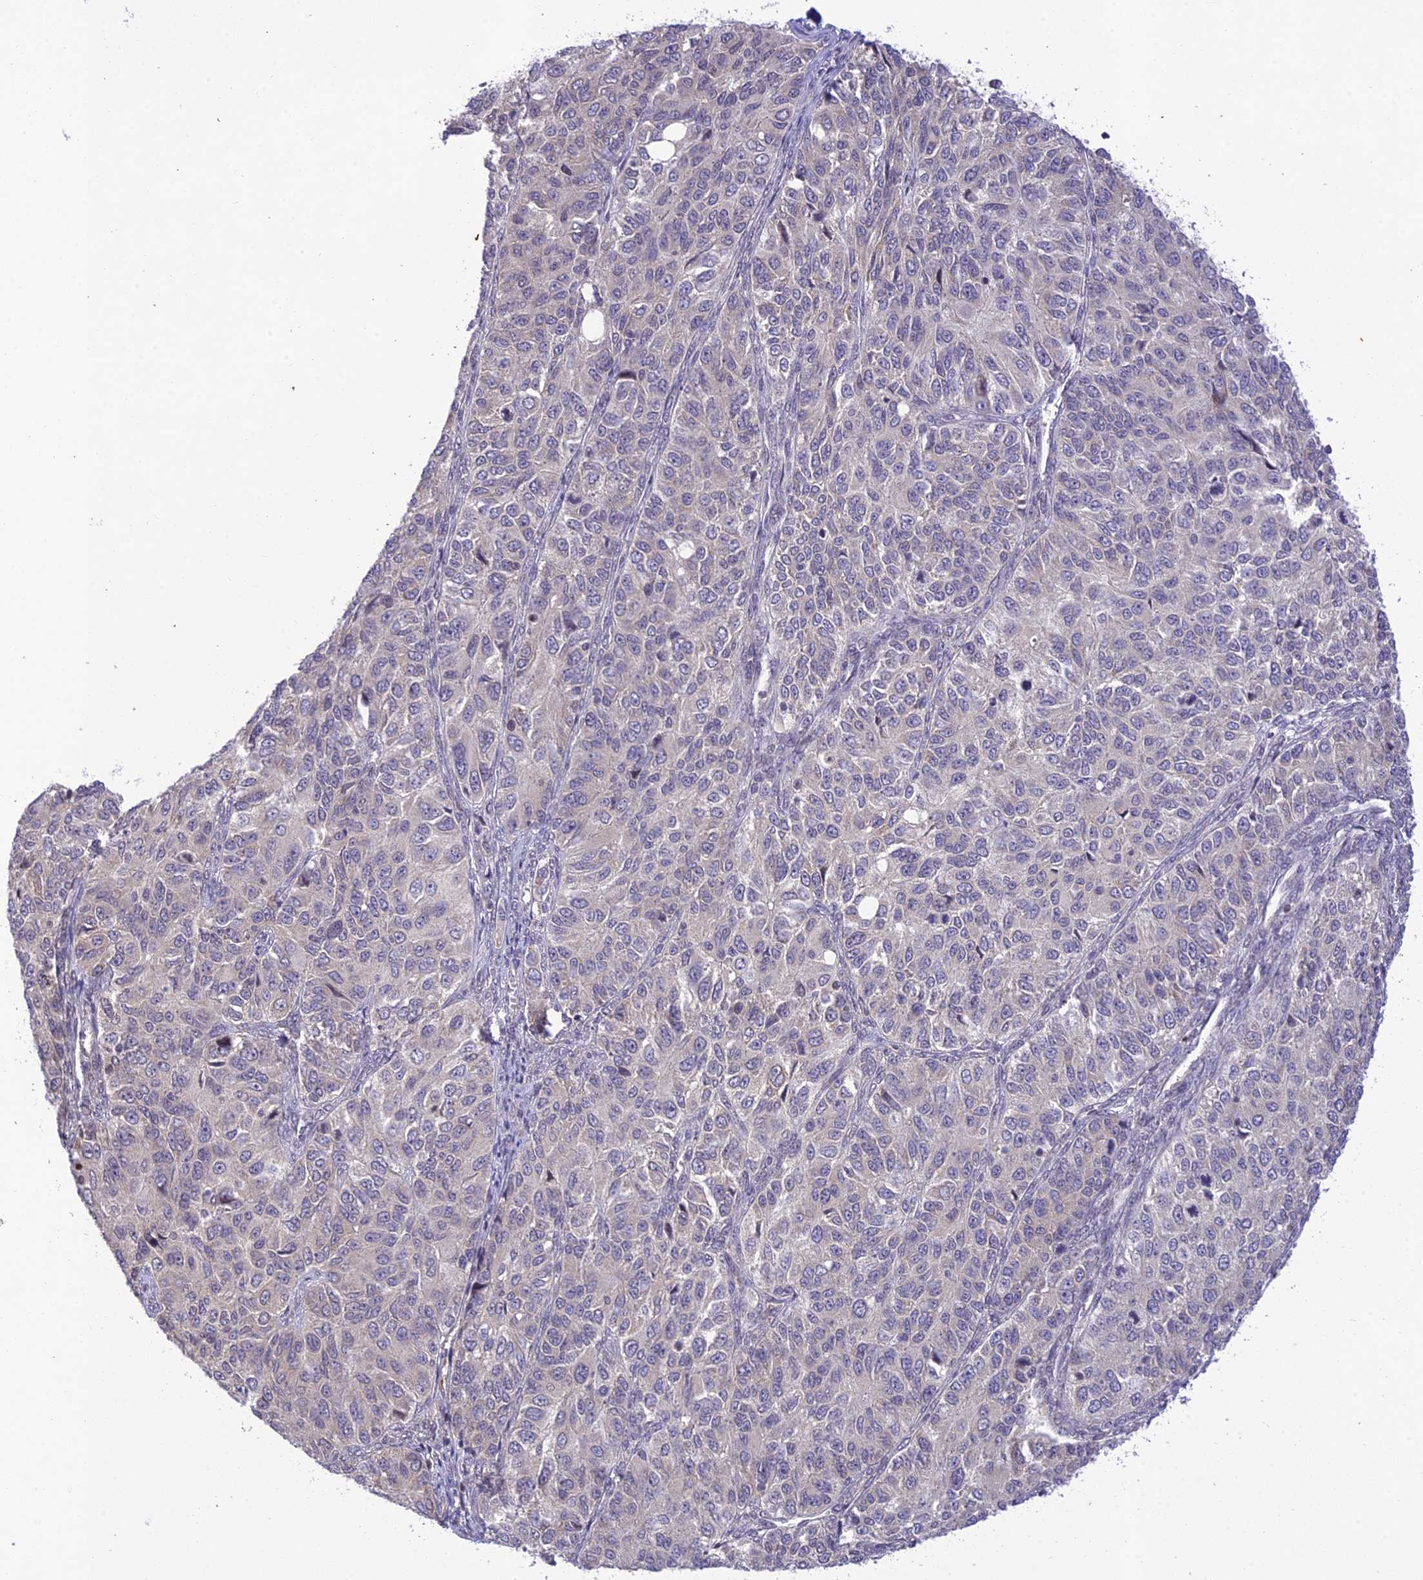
{"staining": {"intensity": "negative", "quantity": "none", "location": "none"}, "tissue": "ovarian cancer", "cell_type": "Tumor cells", "image_type": "cancer", "snomed": [{"axis": "morphology", "description": "Carcinoma, endometroid"}, {"axis": "topography", "description": "Ovary"}], "caption": "Immunohistochemistry photomicrograph of ovarian cancer (endometroid carcinoma) stained for a protein (brown), which reveals no positivity in tumor cells.", "gene": "TEKT1", "patient": {"sex": "female", "age": 51}}